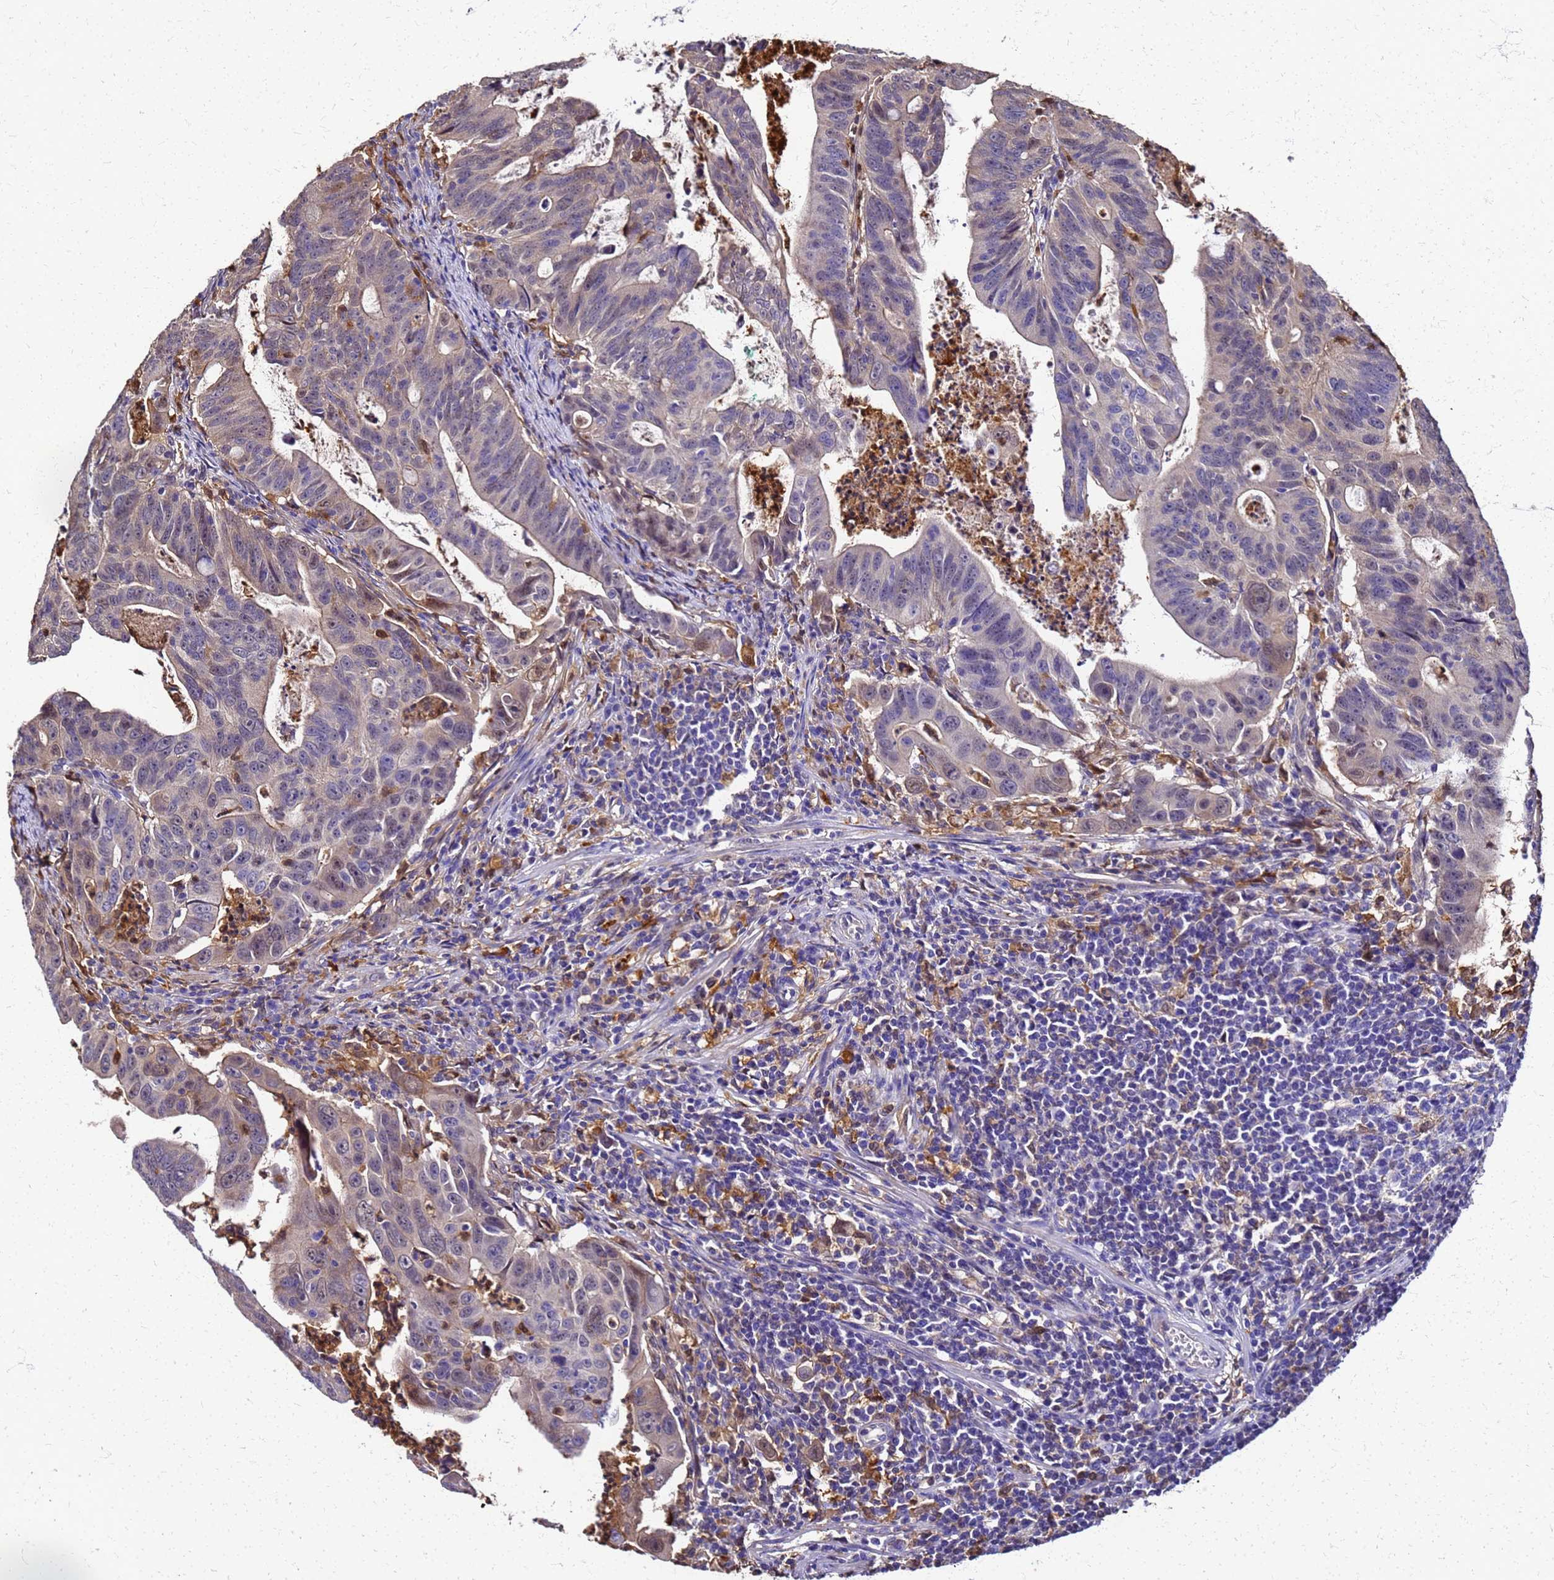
{"staining": {"intensity": "weak", "quantity": "<25%", "location": "cytoplasmic/membranous"}, "tissue": "colorectal cancer", "cell_type": "Tumor cells", "image_type": "cancer", "snomed": [{"axis": "morphology", "description": "Adenocarcinoma, NOS"}, {"axis": "topography", "description": "Rectum"}], "caption": "Tumor cells are negative for protein expression in human colorectal adenocarcinoma. The staining is performed using DAB brown chromogen with nuclei counter-stained in using hematoxylin.", "gene": "S100A11", "patient": {"sex": "male", "age": 69}}